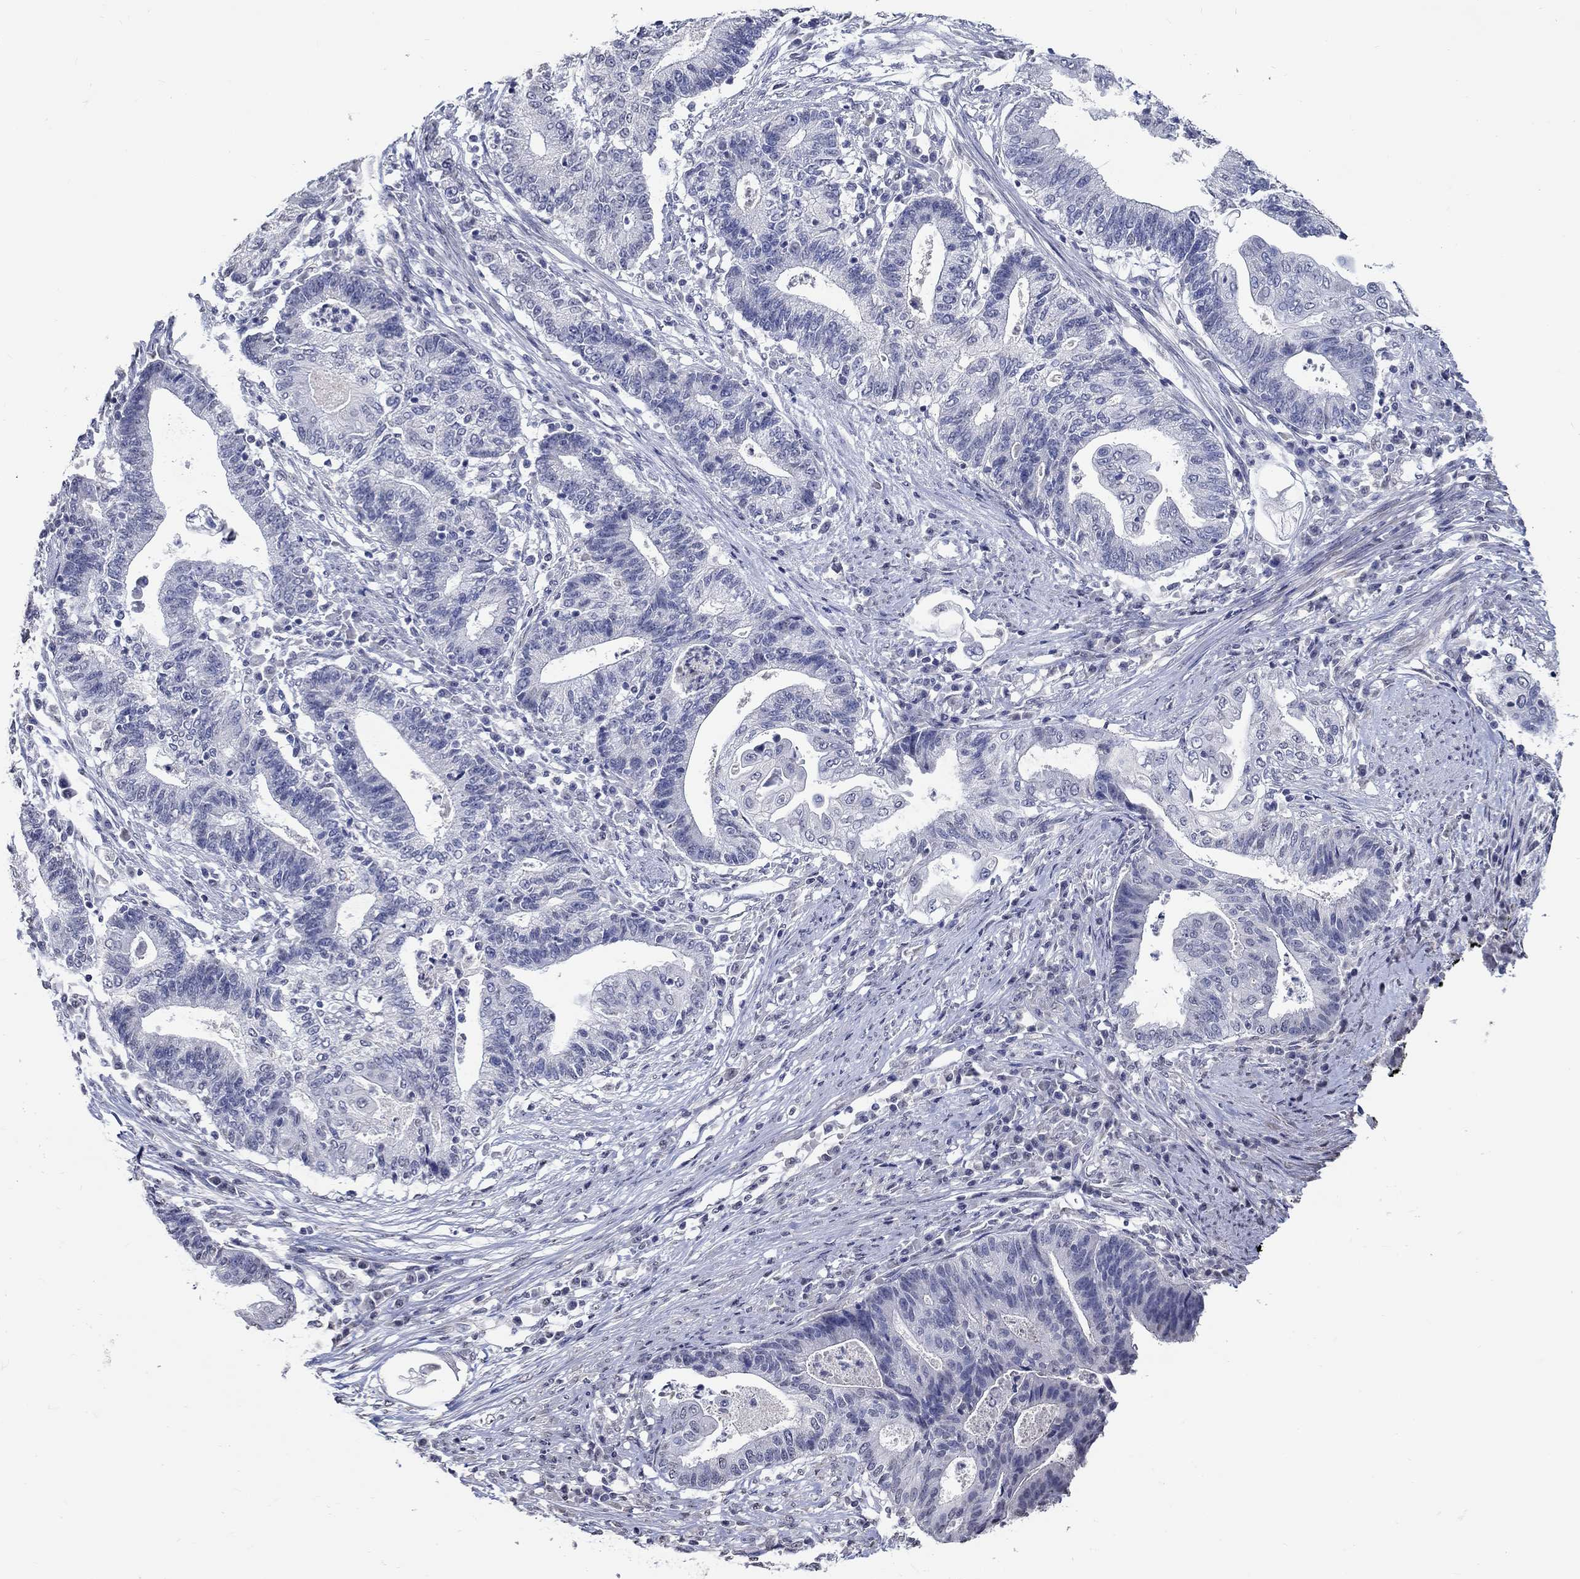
{"staining": {"intensity": "negative", "quantity": "none", "location": "none"}, "tissue": "endometrial cancer", "cell_type": "Tumor cells", "image_type": "cancer", "snomed": [{"axis": "morphology", "description": "Adenocarcinoma, NOS"}, {"axis": "topography", "description": "Uterus"}, {"axis": "topography", "description": "Endometrium"}], "caption": "High power microscopy image of an immunohistochemistry (IHC) histopathology image of endometrial cancer (adenocarcinoma), revealing no significant positivity in tumor cells.", "gene": "PDE1B", "patient": {"sex": "female", "age": 54}}